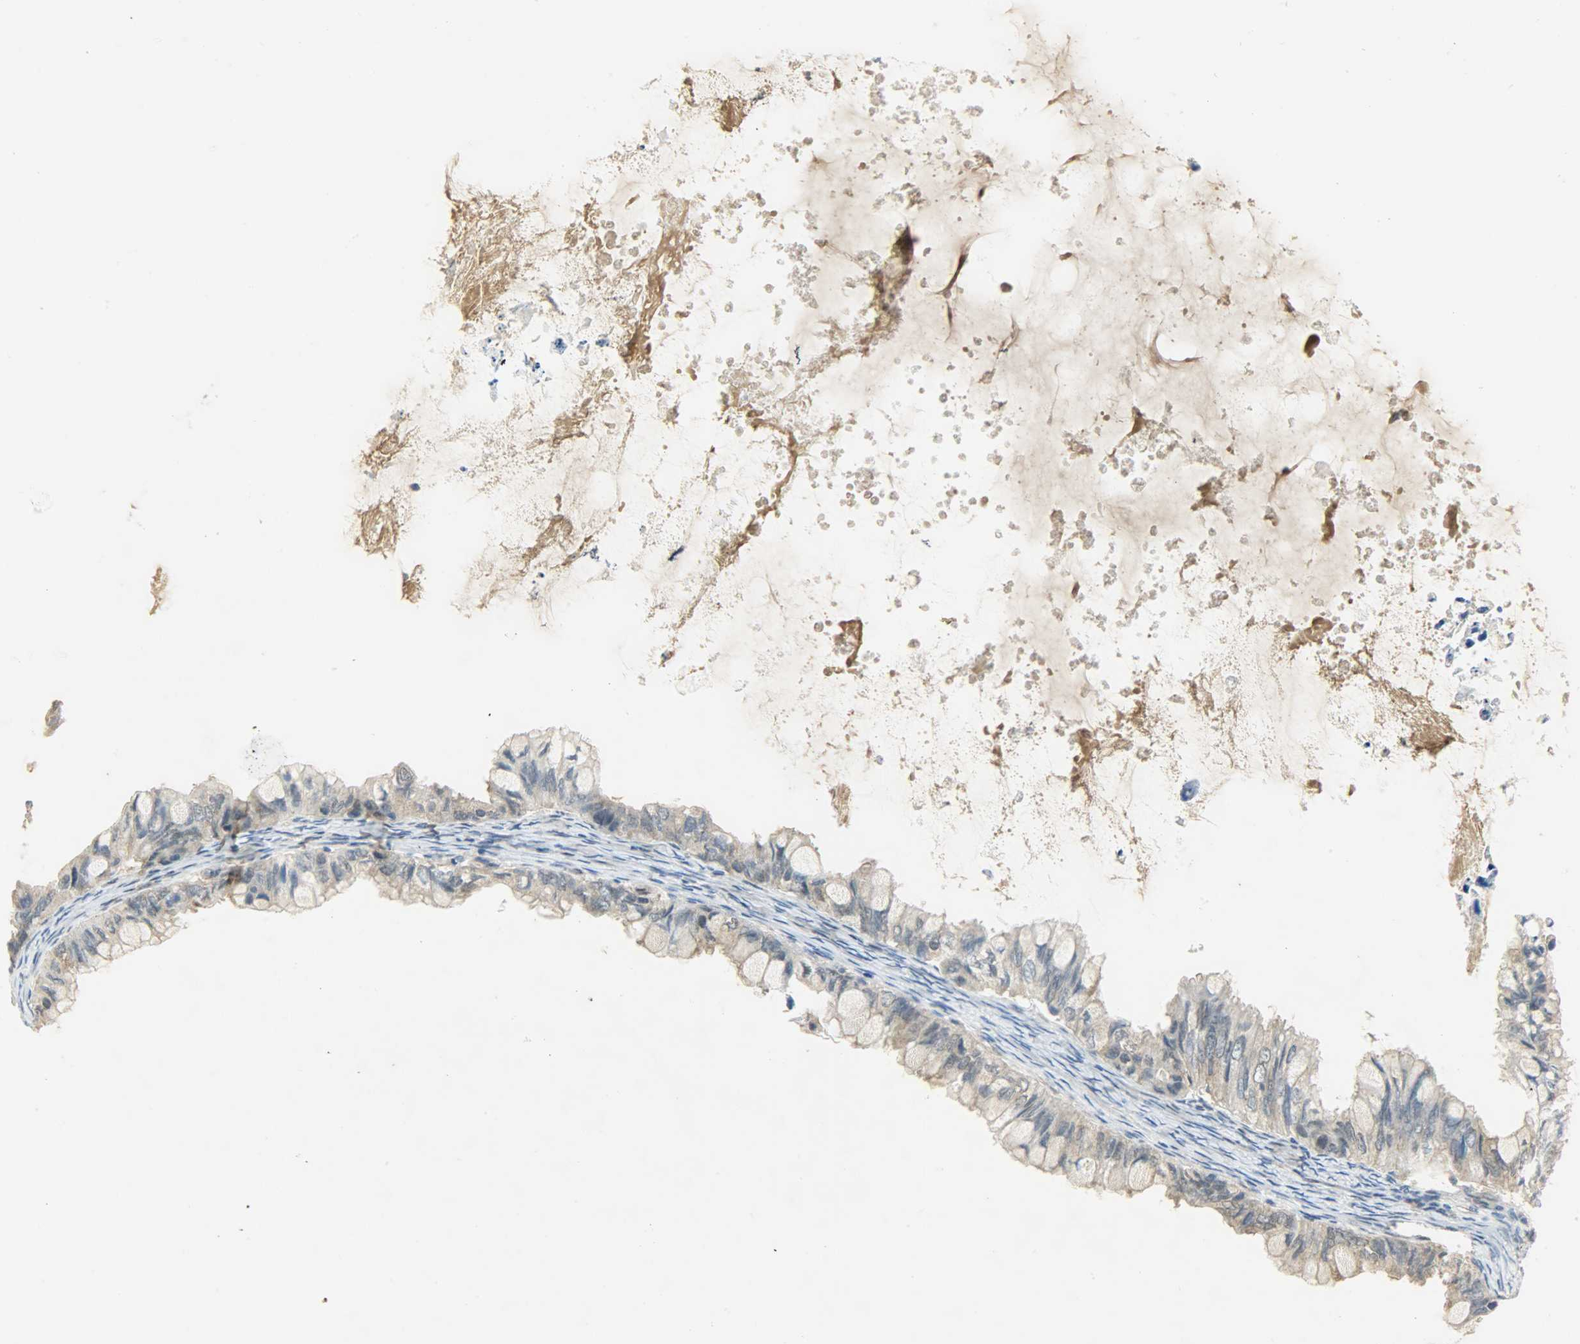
{"staining": {"intensity": "weak", "quantity": "25%-75%", "location": "cytoplasmic/membranous"}, "tissue": "ovarian cancer", "cell_type": "Tumor cells", "image_type": "cancer", "snomed": [{"axis": "morphology", "description": "Cystadenocarcinoma, mucinous, NOS"}, {"axis": "topography", "description": "Ovary"}], "caption": "Protein expression analysis of human mucinous cystadenocarcinoma (ovarian) reveals weak cytoplasmic/membranous staining in about 25%-75% of tumor cells.", "gene": "FKBP1A", "patient": {"sex": "female", "age": 80}}